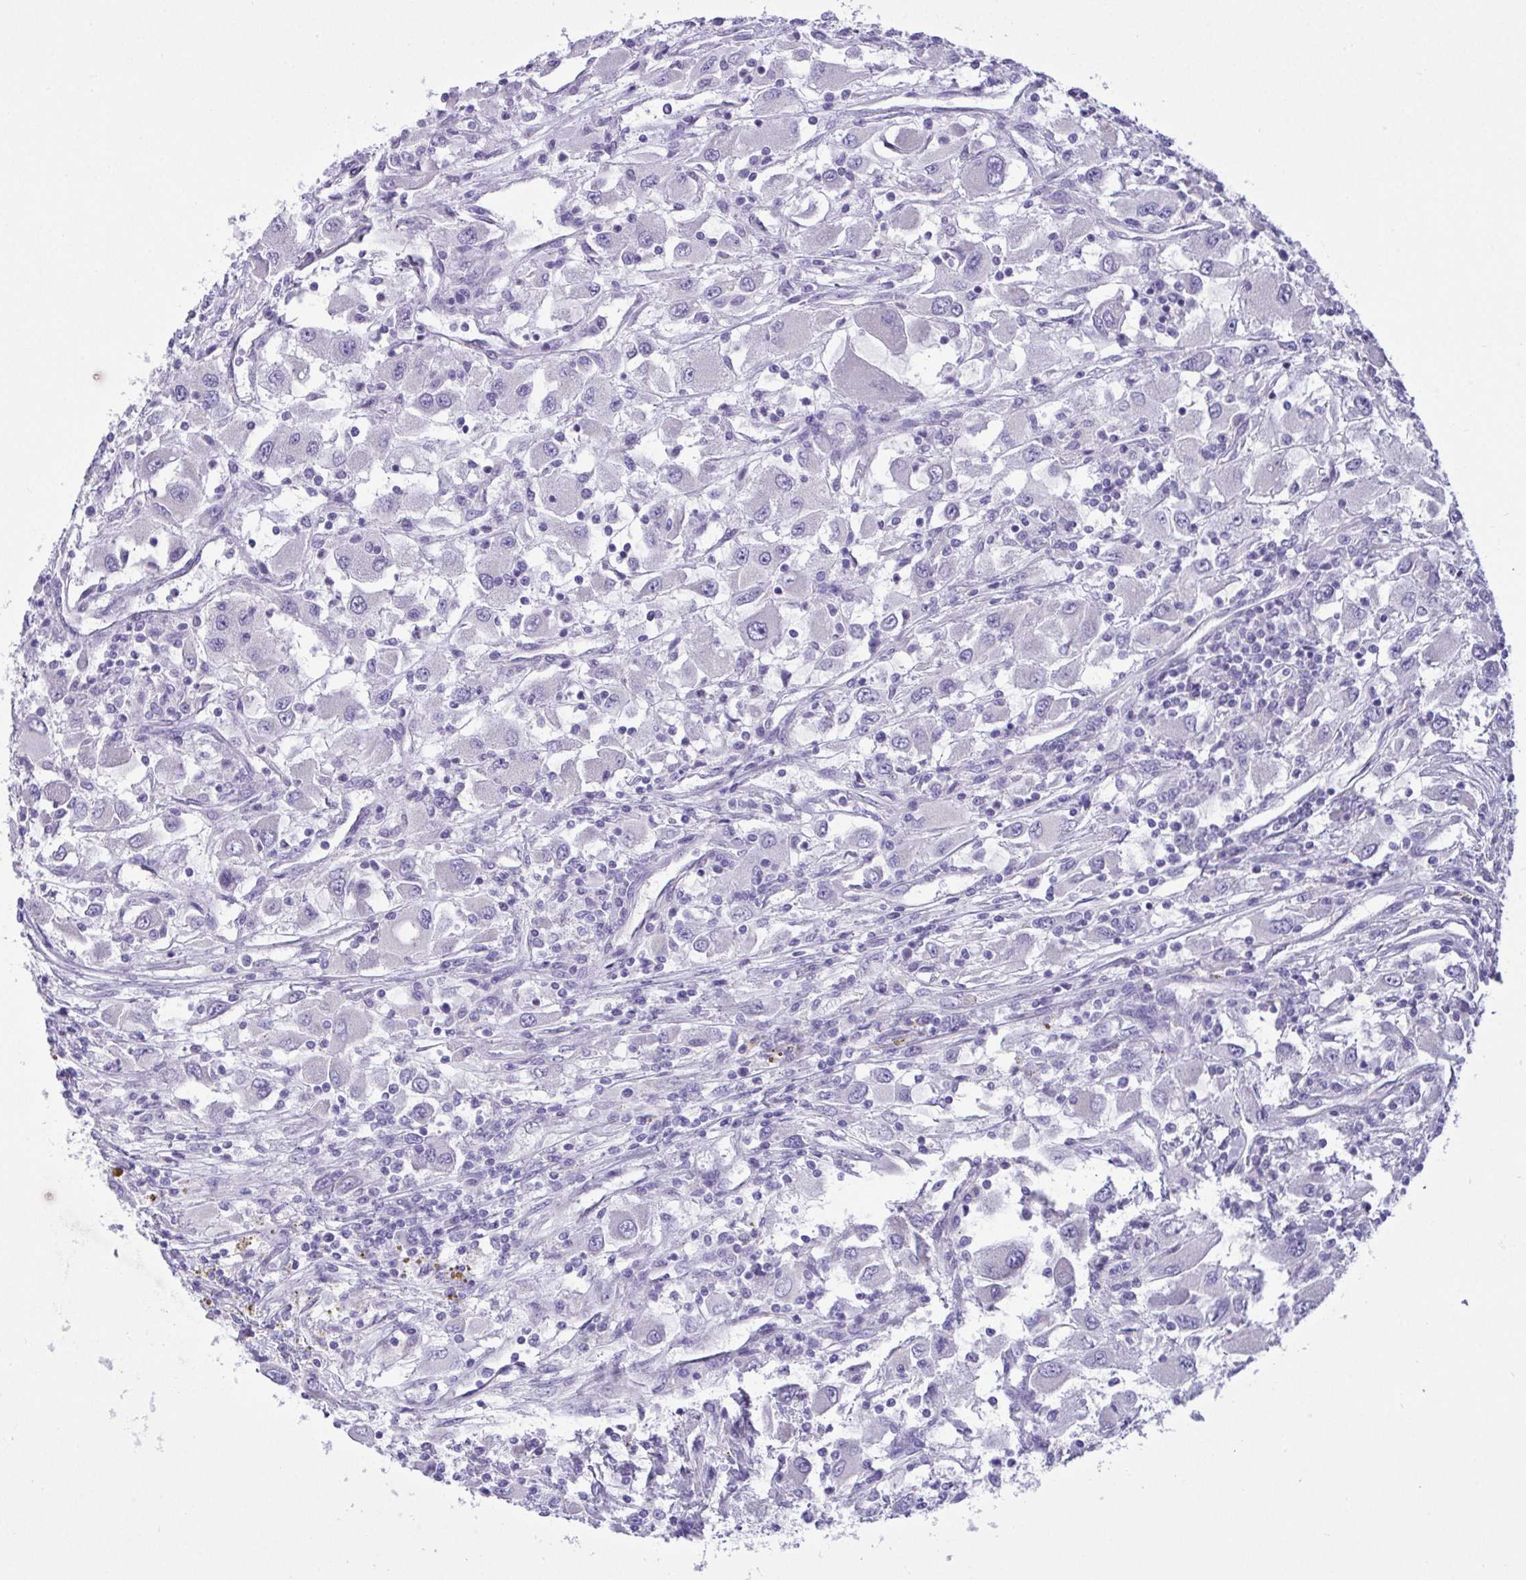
{"staining": {"intensity": "negative", "quantity": "none", "location": "none"}, "tissue": "renal cancer", "cell_type": "Tumor cells", "image_type": "cancer", "snomed": [{"axis": "morphology", "description": "Adenocarcinoma, NOS"}, {"axis": "topography", "description": "Kidney"}], "caption": "Immunohistochemistry of human adenocarcinoma (renal) exhibits no expression in tumor cells.", "gene": "C4orf33", "patient": {"sex": "female", "age": 67}}